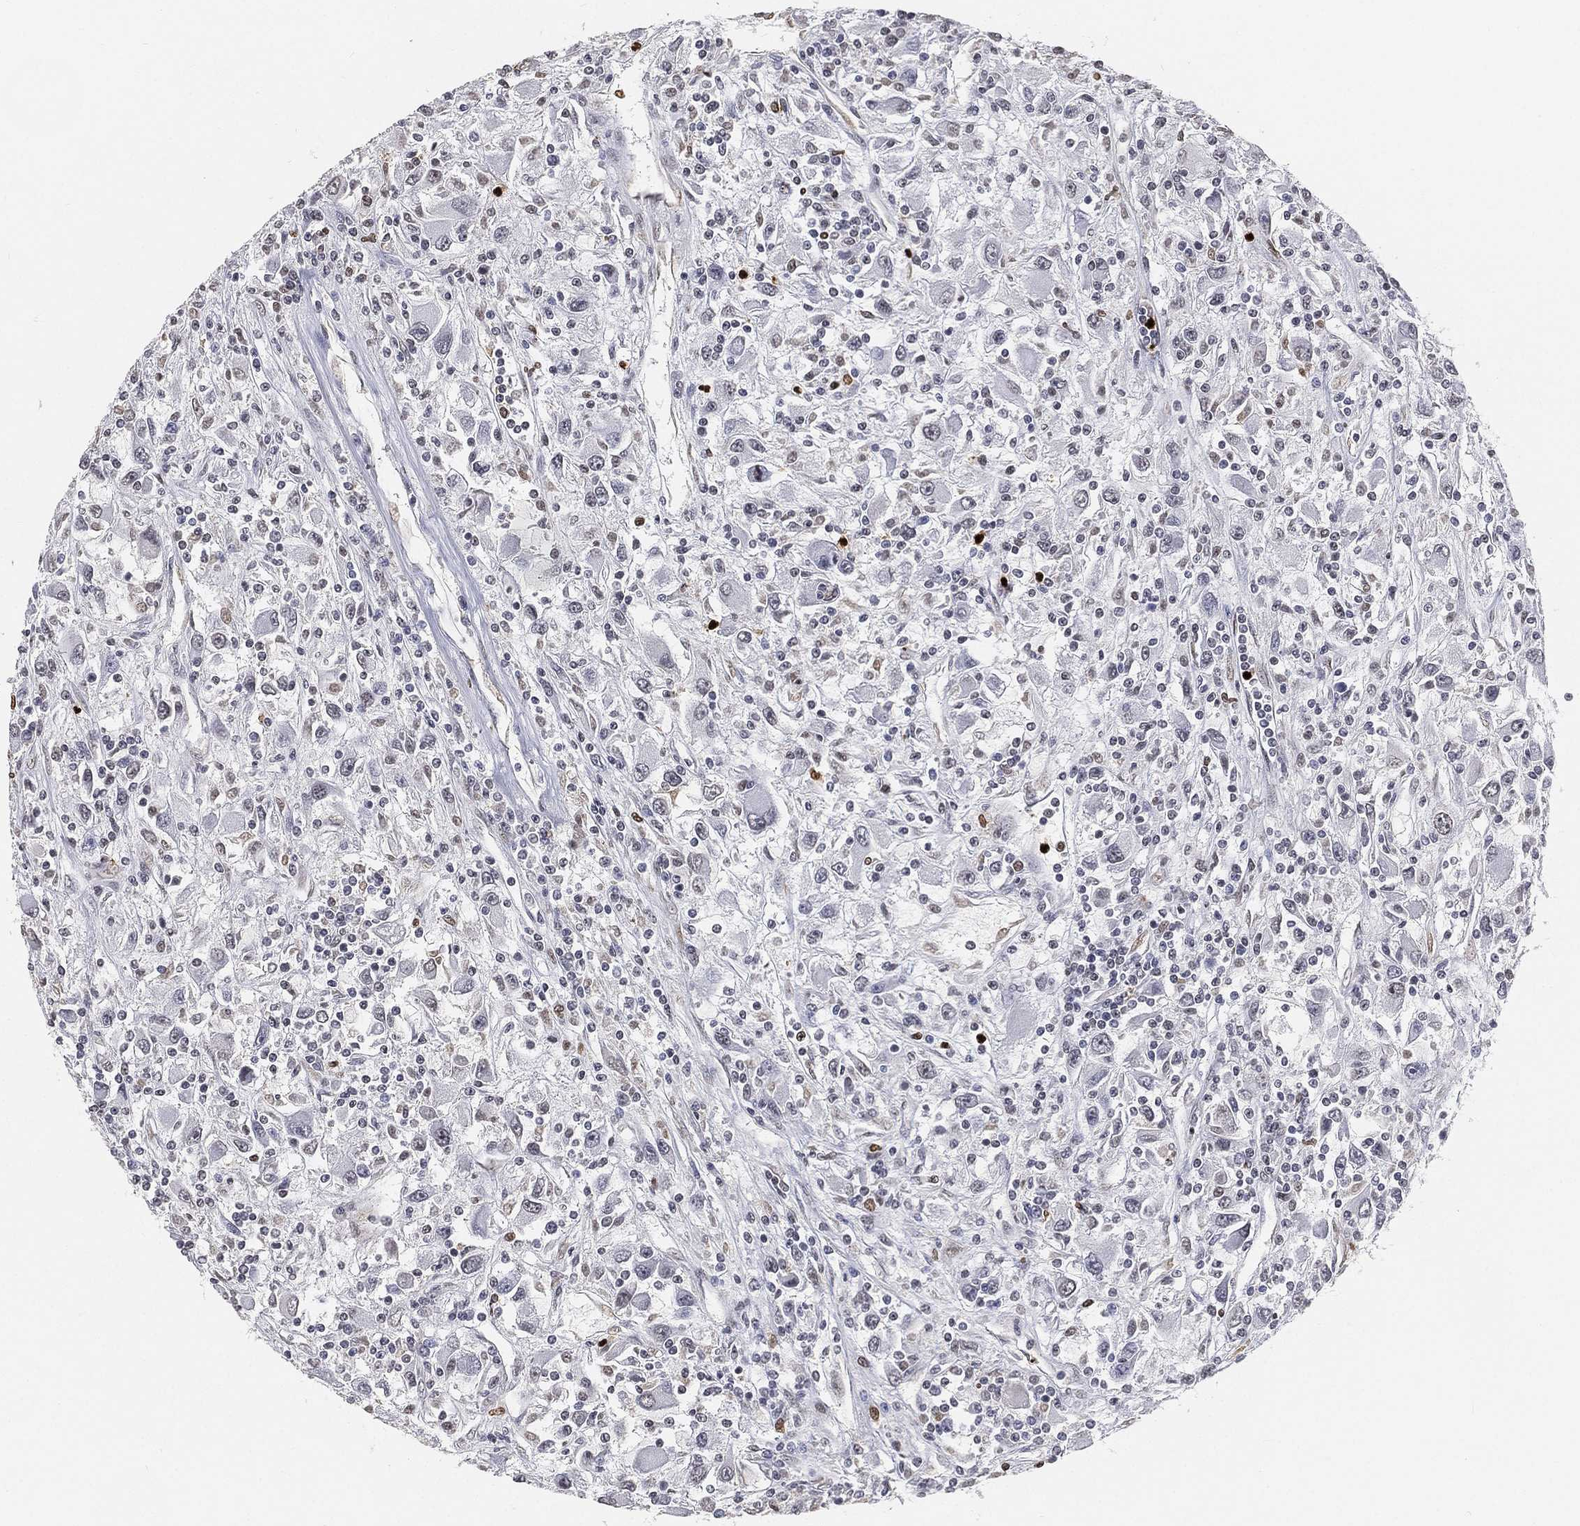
{"staining": {"intensity": "negative", "quantity": "none", "location": "none"}, "tissue": "renal cancer", "cell_type": "Tumor cells", "image_type": "cancer", "snomed": [{"axis": "morphology", "description": "Adenocarcinoma, NOS"}, {"axis": "topography", "description": "Kidney"}], "caption": "An IHC micrograph of renal adenocarcinoma is shown. There is no staining in tumor cells of renal adenocarcinoma.", "gene": "ARG1", "patient": {"sex": "female", "age": 67}}